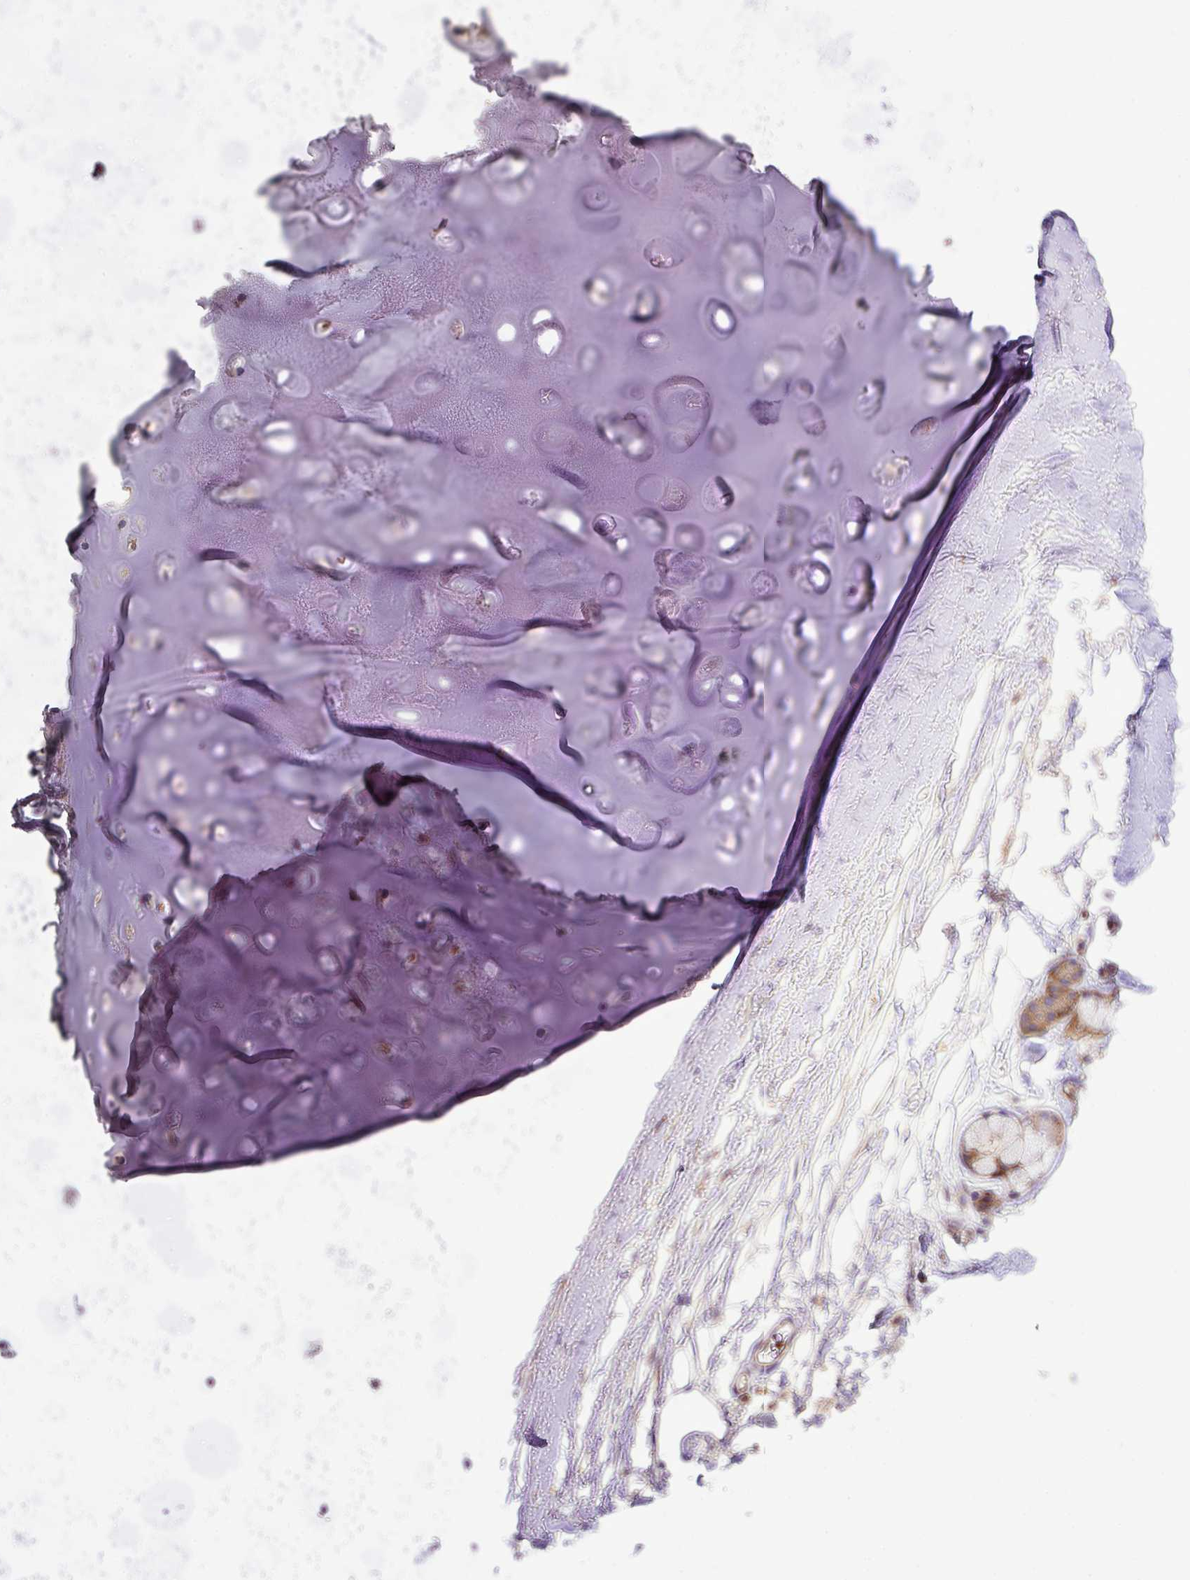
{"staining": {"intensity": "weak", "quantity": "<25%", "location": "cytoplasmic/membranous"}, "tissue": "adipose tissue", "cell_type": "Adipocytes", "image_type": "normal", "snomed": [{"axis": "morphology", "description": "Normal tissue, NOS"}, {"axis": "topography", "description": "Cartilage tissue"}, {"axis": "topography", "description": "Bronchus"}], "caption": "A photomicrograph of human adipose tissue is negative for staining in adipocytes. (Stains: DAB (3,3'-diaminobenzidine) immunohistochemistry (IHC) with hematoxylin counter stain, Microscopy: brightfield microscopy at high magnification).", "gene": "PGAP6", "patient": {"sex": "female", "age": 72}}